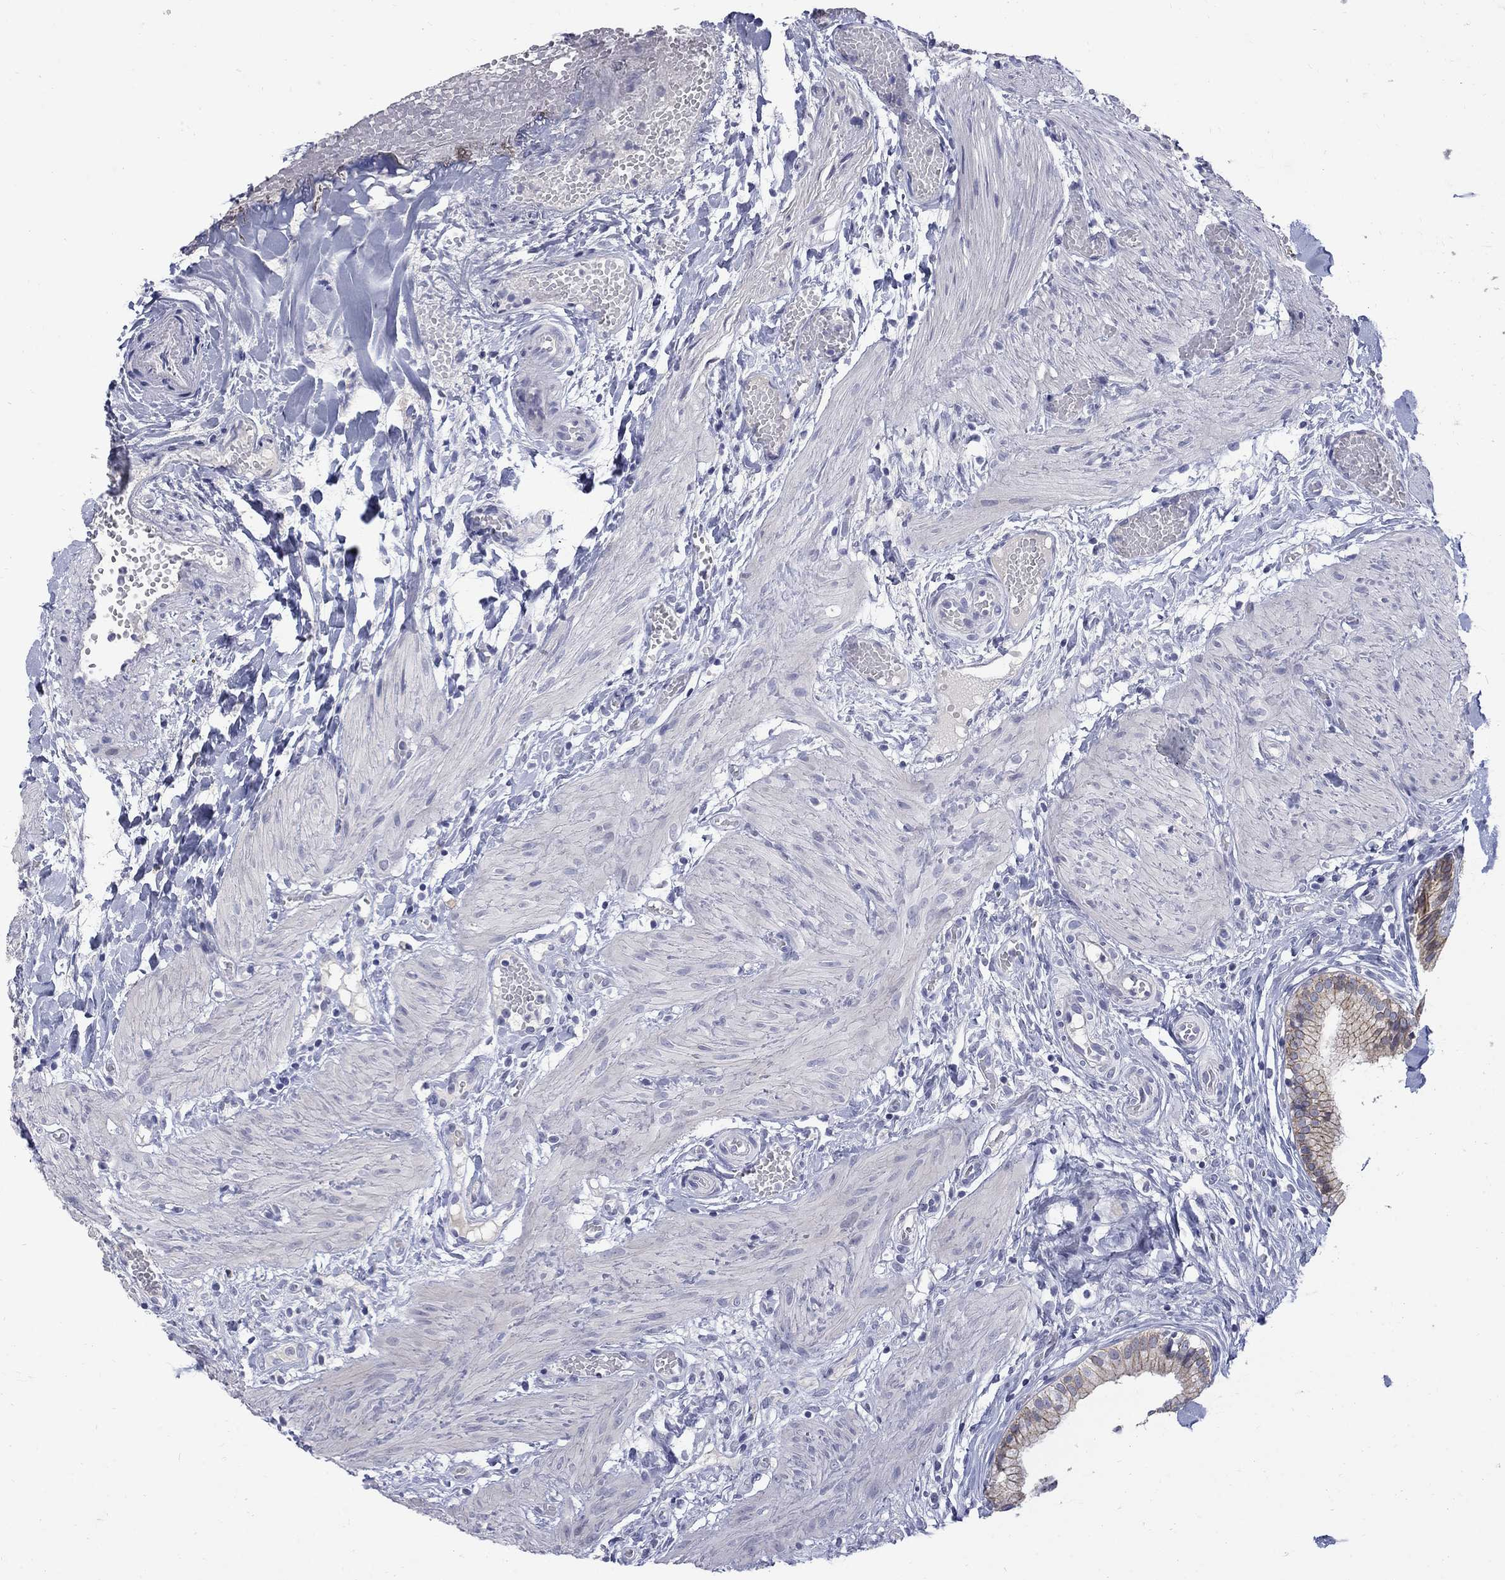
{"staining": {"intensity": "weak", "quantity": "25%-75%", "location": "cytoplasmic/membranous"}, "tissue": "gallbladder", "cell_type": "Glandular cells", "image_type": "normal", "snomed": [{"axis": "morphology", "description": "Normal tissue, NOS"}, {"axis": "topography", "description": "Gallbladder"}], "caption": "Immunohistochemical staining of benign gallbladder displays 25%-75% levels of weak cytoplasmic/membranous protein expression in approximately 25%-75% of glandular cells.", "gene": "CTNND2", "patient": {"sex": "female", "age": 24}}